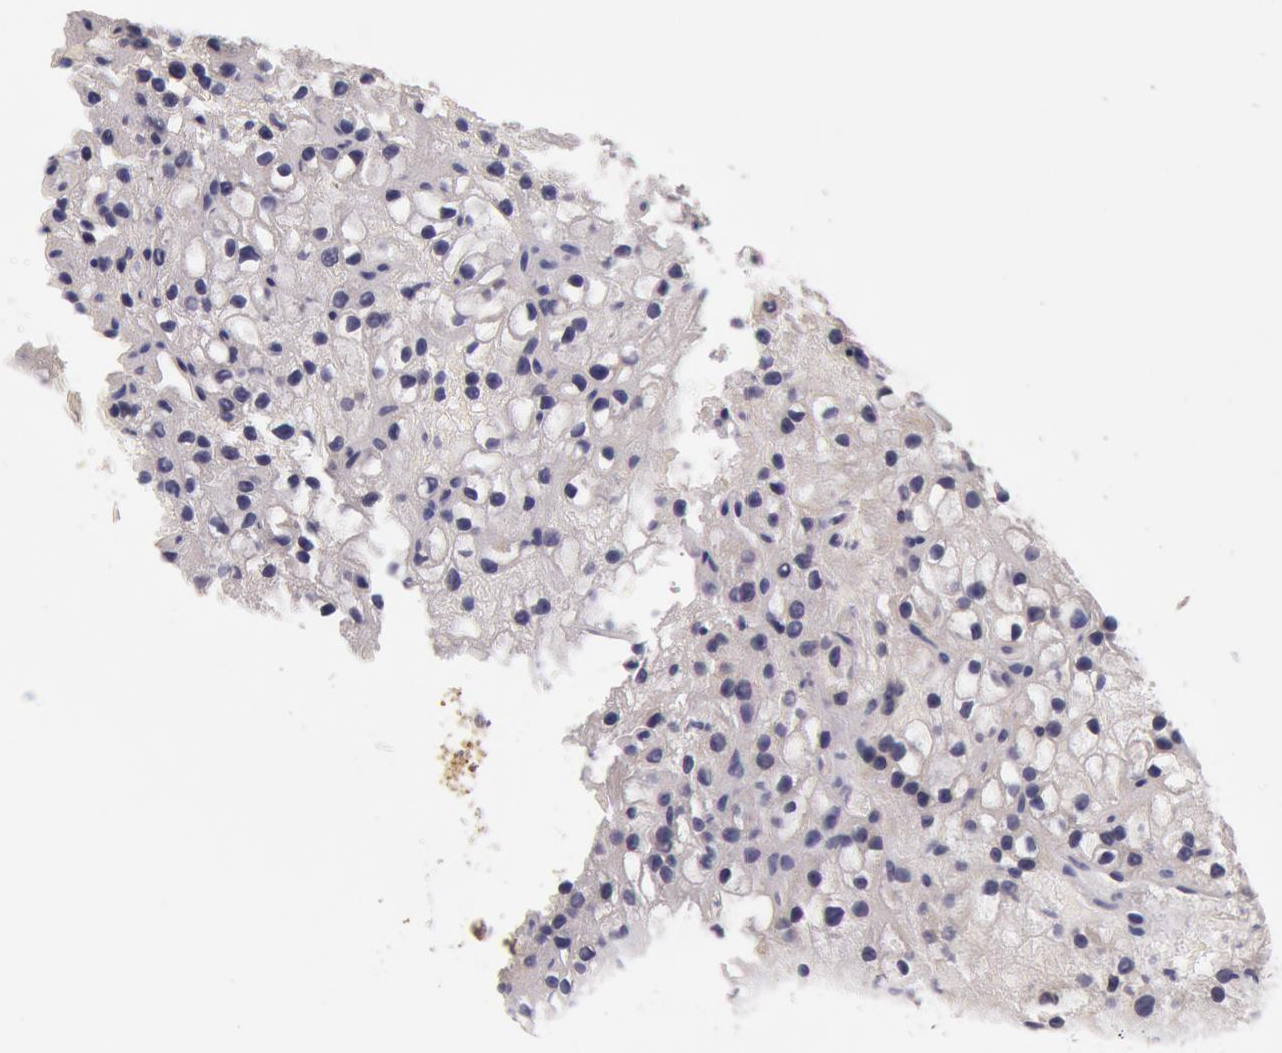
{"staining": {"intensity": "moderate", "quantity": "25%-75%", "location": "cytoplasmic/membranous"}, "tissue": "parathyroid gland", "cell_type": "Glandular cells", "image_type": "normal", "snomed": [{"axis": "morphology", "description": "Normal tissue, NOS"}, {"axis": "topography", "description": "Parathyroid gland"}], "caption": "Immunohistochemistry (DAB) staining of unremarkable human parathyroid gland reveals moderate cytoplasmic/membranous protein positivity in approximately 25%-75% of glandular cells. The protein of interest is shown in brown color, while the nuclei are stained blue.", "gene": "KRT18", "patient": {"sex": "female", "age": 71}}